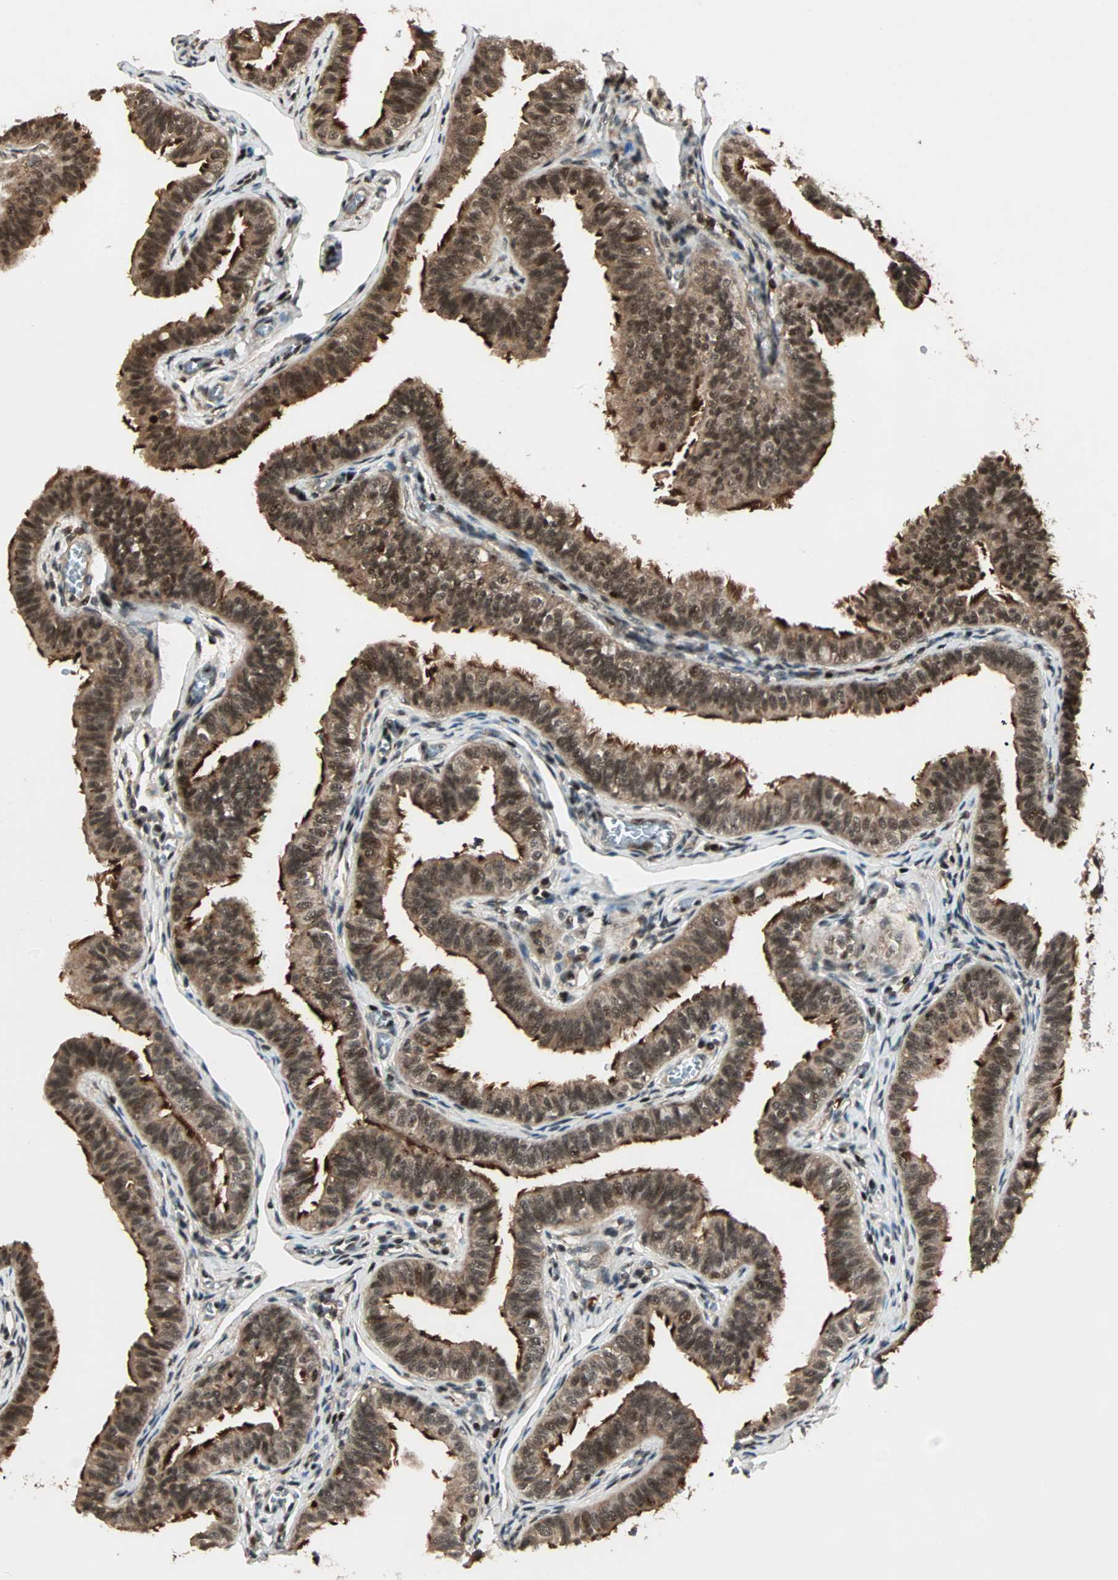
{"staining": {"intensity": "moderate", "quantity": ">75%", "location": "cytoplasmic/membranous,nuclear"}, "tissue": "fallopian tube", "cell_type": "Glandular cells", "image_type": "normal", "snomed": [{"axis": "morphology", "description": "Normal tissue, NOS"}, {"axis": "morphology", "description": "Dermoid, NOS"}, {"axis": "topography", "description": "Fallopian tube"}], "caption": "Human fallopian tube stained with a brown dye exhibits moderate cytoplasmic/membranous,nuclear positive staining in approximately >75% of glandular cells.", "gene": "ZBED9", "patient": {"sex": "female", "age": 33}}